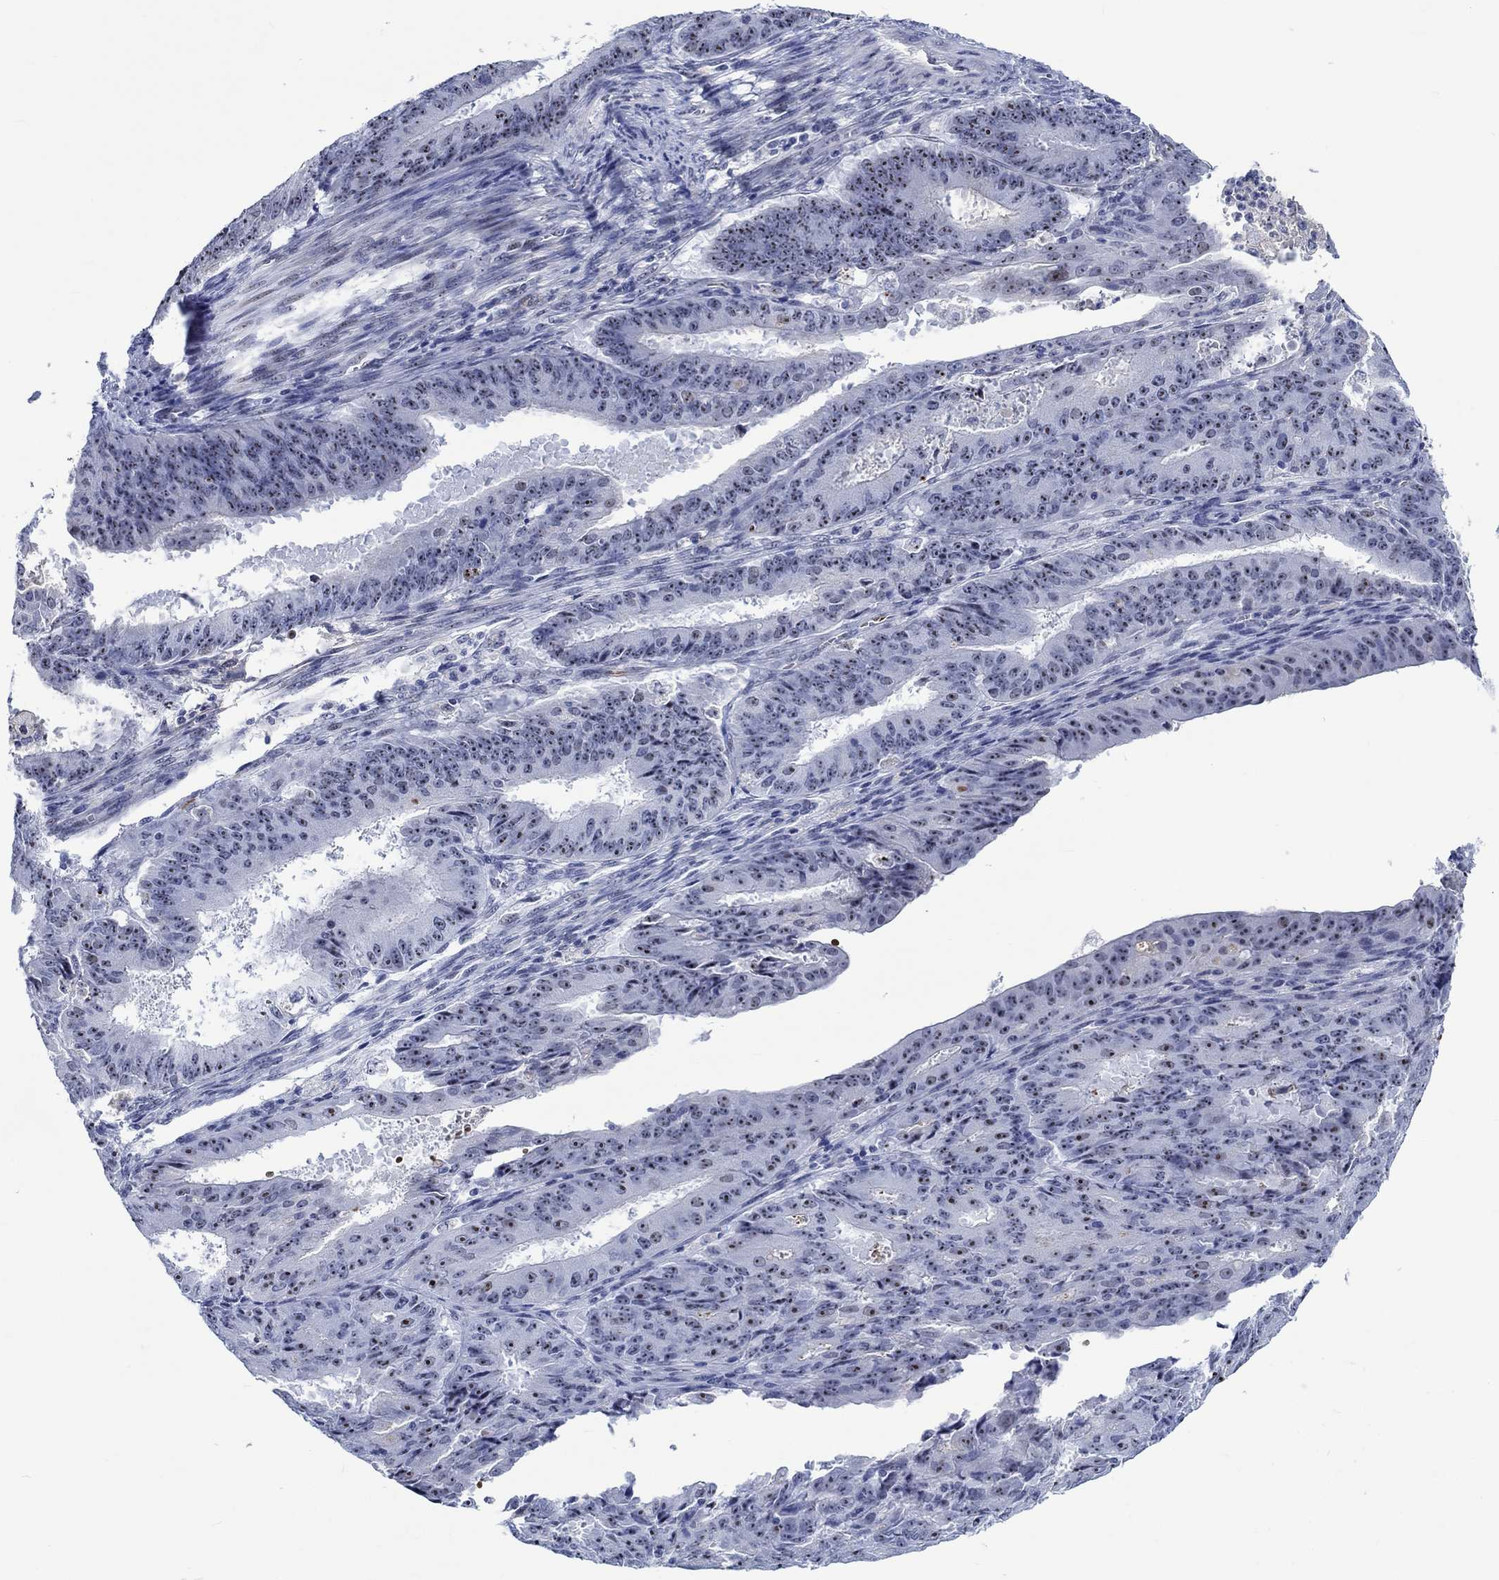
{"staining": {"intensity": "strong", "quantity": ">75%", "location": "nuclear"}, "tissue": "ovarian cancer", "cell_type": "Tumor cells", "image_type": "cancer", "snomed": [{"axis": "morphology", "description": "Carcinoma, endometroid"}, {"axis": "topography", "description": "Ovary"}], "caption": "Ovarian endometroid carcinoma was stained to show a protein in brown. There is high levels of strong nuclear positivity in approximately >75% of tumor cells. (DAB (3,3'-diaminobenzidine) IHC, brown staining for protein, blue staining for nuclei).", "gene": "ZNF446", "patient": {"sex": "female", "age": 42}}